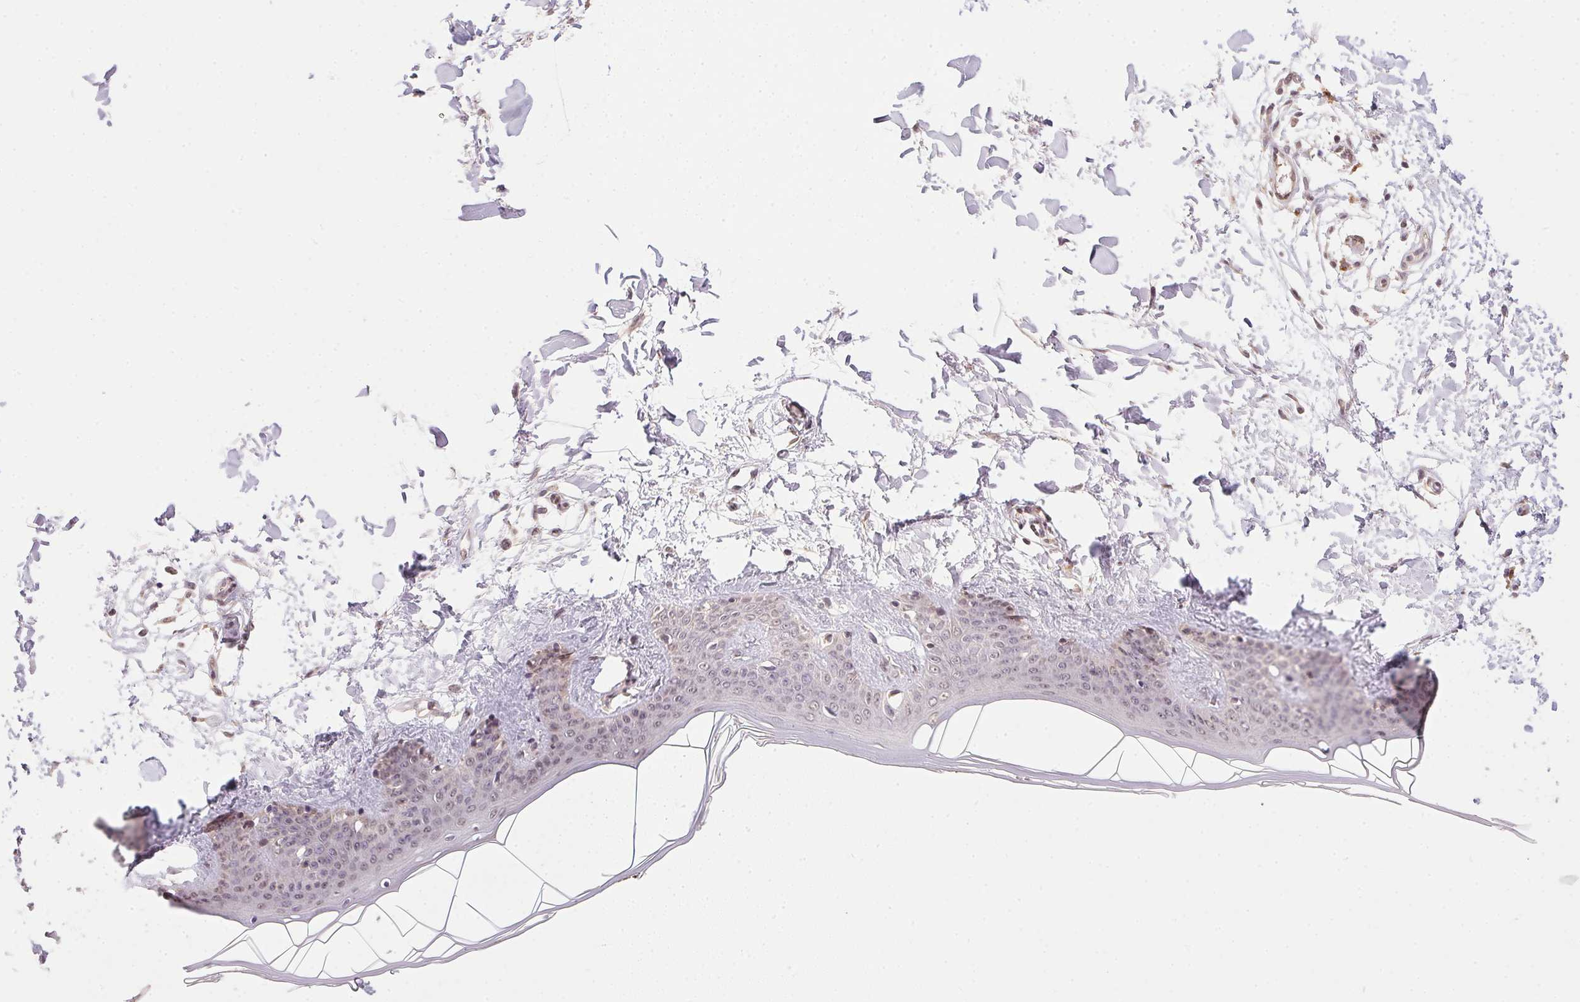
{"staining": {"intensity": "negative", "quantity": "none", "location": "none"}, "tissue": "skin", "cell_type": "Fibroblasts", "image_type": "normal", "snomed": [{"axis": "morphology", "description": "Normal tissue, NOS"}, {"axis": "topography", "description": "Skin"}], "caption": "Human skin stained for a protein using IHC displays no staining in fibroblasts.", "gene": "PPP4R4", "patient": {"sex": "female", "age": 34}}